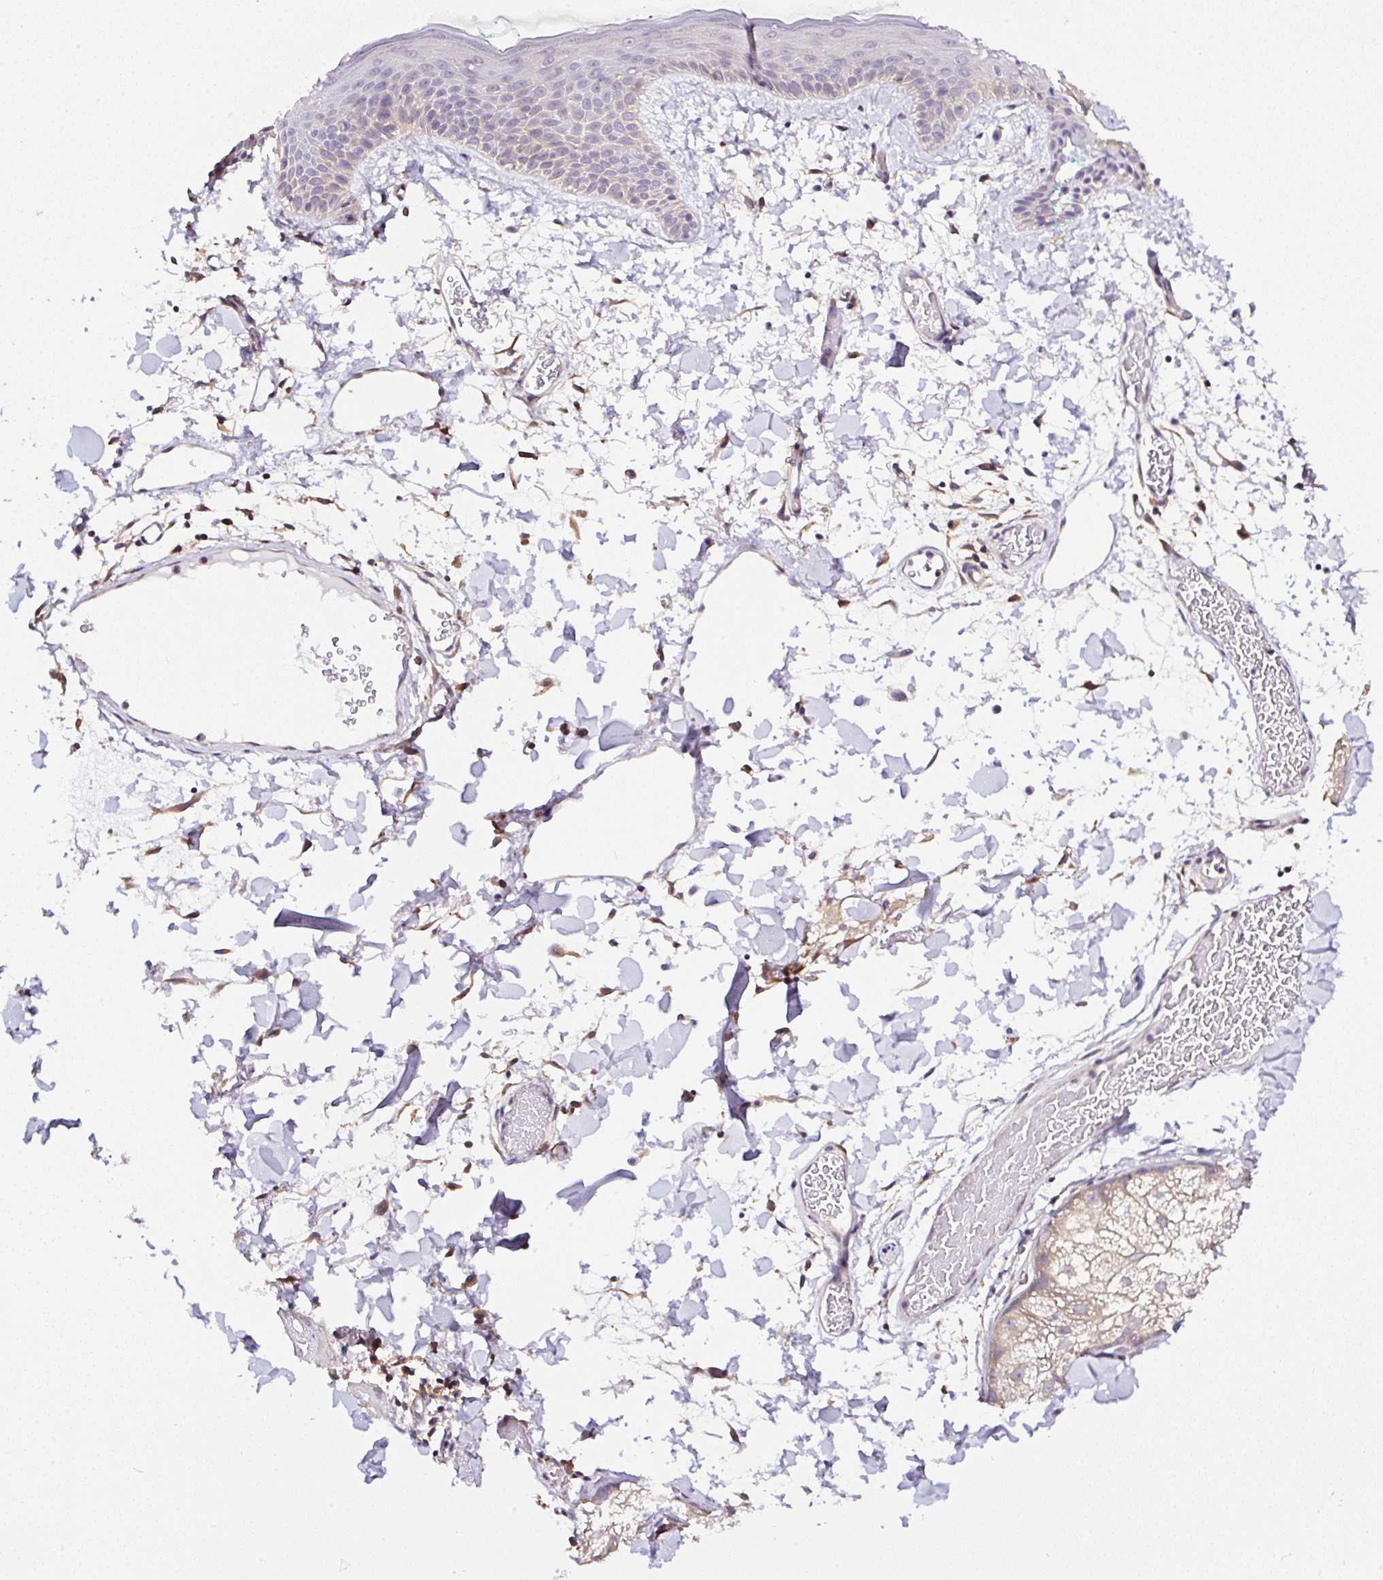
{"staining": {"intensity": "negative", "quantity": "none", "location": "none"}, "tissue": "skin", "cell_type": "Fibroblasts", "image_type": "normal", "snomed": [{"axis": "morphology", "description": "Normal tissue, NOS"}, {"axis": "topography", "description": "Skin"}], "caption": "Immunohistochemistry image of unremarkable human skin stained for a protein (brown), which displays no positivity in fibroblasts. (Stains: DAB (3,3'-diaminobenzidine) IHC with hematoxylin counter stain, Microscopy: brightfield microscopy at high magnification).", "gene": "CAMK2A", "patient": {"sex": "male", "age": 79}}